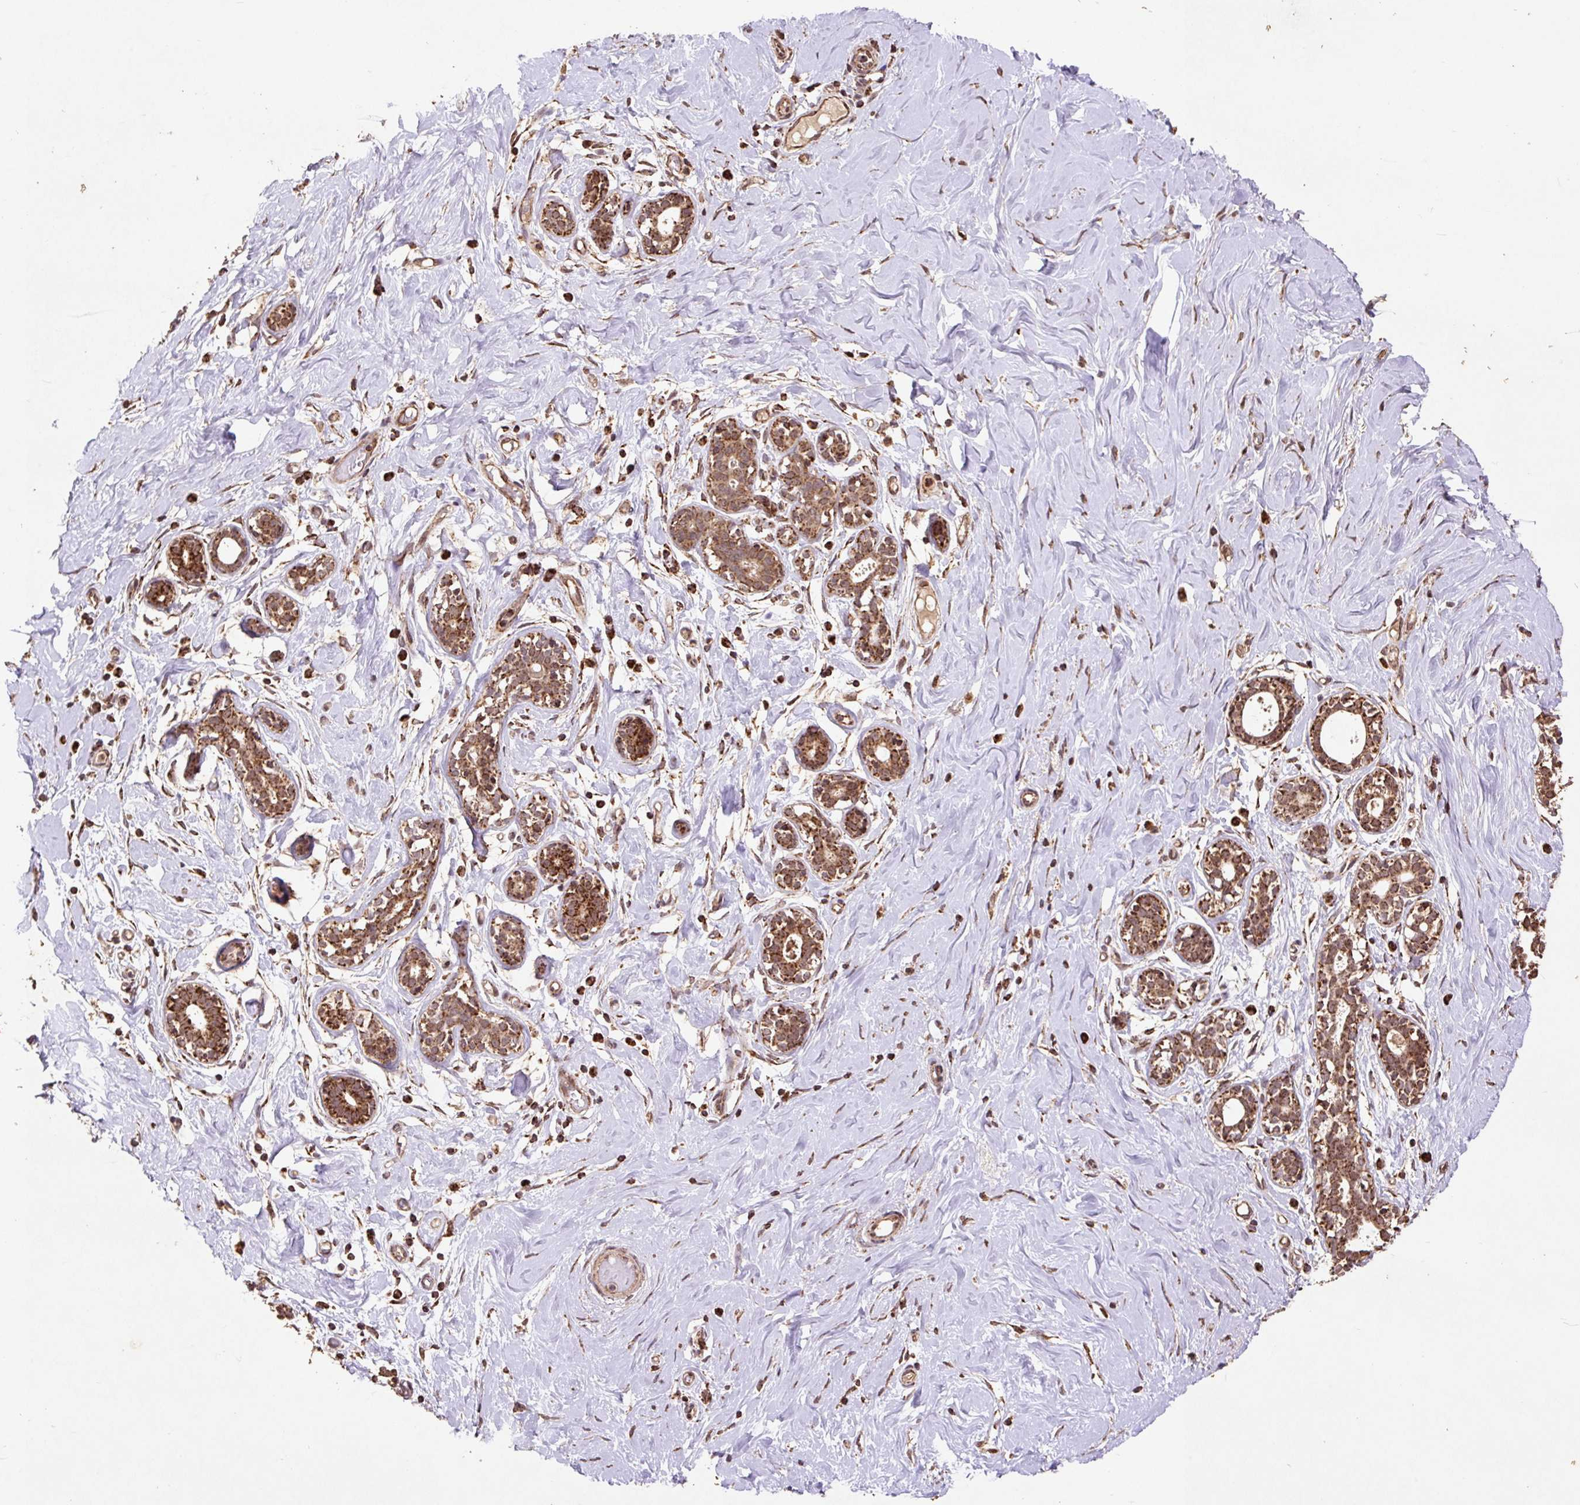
{"staining": {"intensity": "moderate", "quantity": ">75%", "location": "cytoplasmic/membranous"}, "tissue": "breast", "cell_type": "Adipocytes", "image_type": "normal", "snomed": [{"axis": "morphology", "description": "Normal tissue, NOS"}, {"axis": "topography", "description": "Breast"}], "caption": "Immunohistochemistry (IHC) photomicrograph of unremarkable breast: breast stained using immunohistochemistry shows medium levels of moderate protein expression localized specifically in the cytoplasmic/membranous of adipocytes, appearing as a cytoplasmic/membranous brown color.", "gene": "ATP5F1A", "patient": {"sex": "female", "age": 27}}